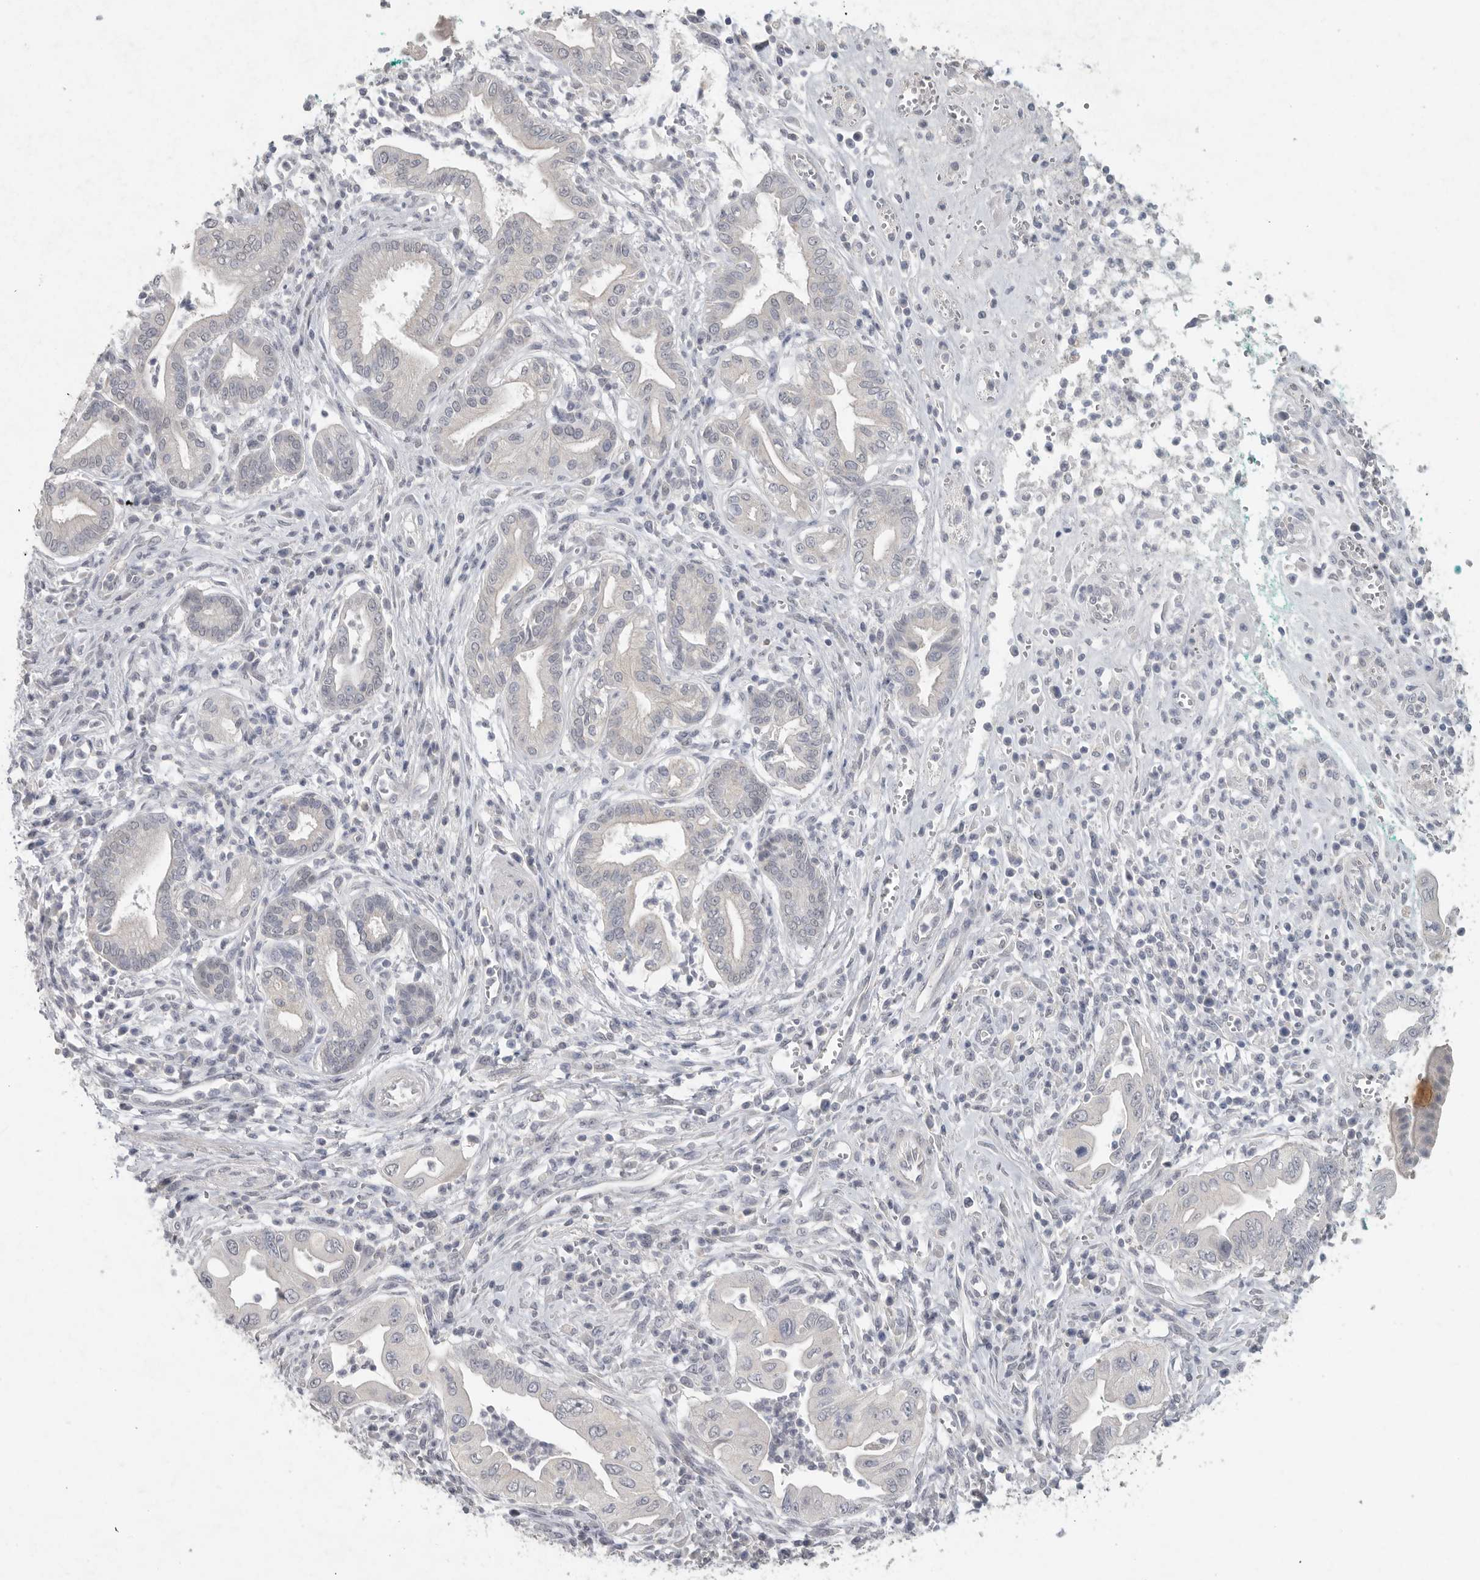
{"staining": {"intensity": "negative", "quantity": "none", "location": "none"}, "tissue": "pancreatic cancer", "cell_type": "Tumor cells", "image_type": "cancer", "snomed": [{"axis": "morphology", "description": "Adenocarcinoma, NOS"}, {"axis": "topography", "description": "Pancreas"}], "caption": "Tumor cells are negative for brown protein staining in adenocarcinoma (pancreatic).", "gene": "REG4", "patient": {"sex": "male", "age": 78}}